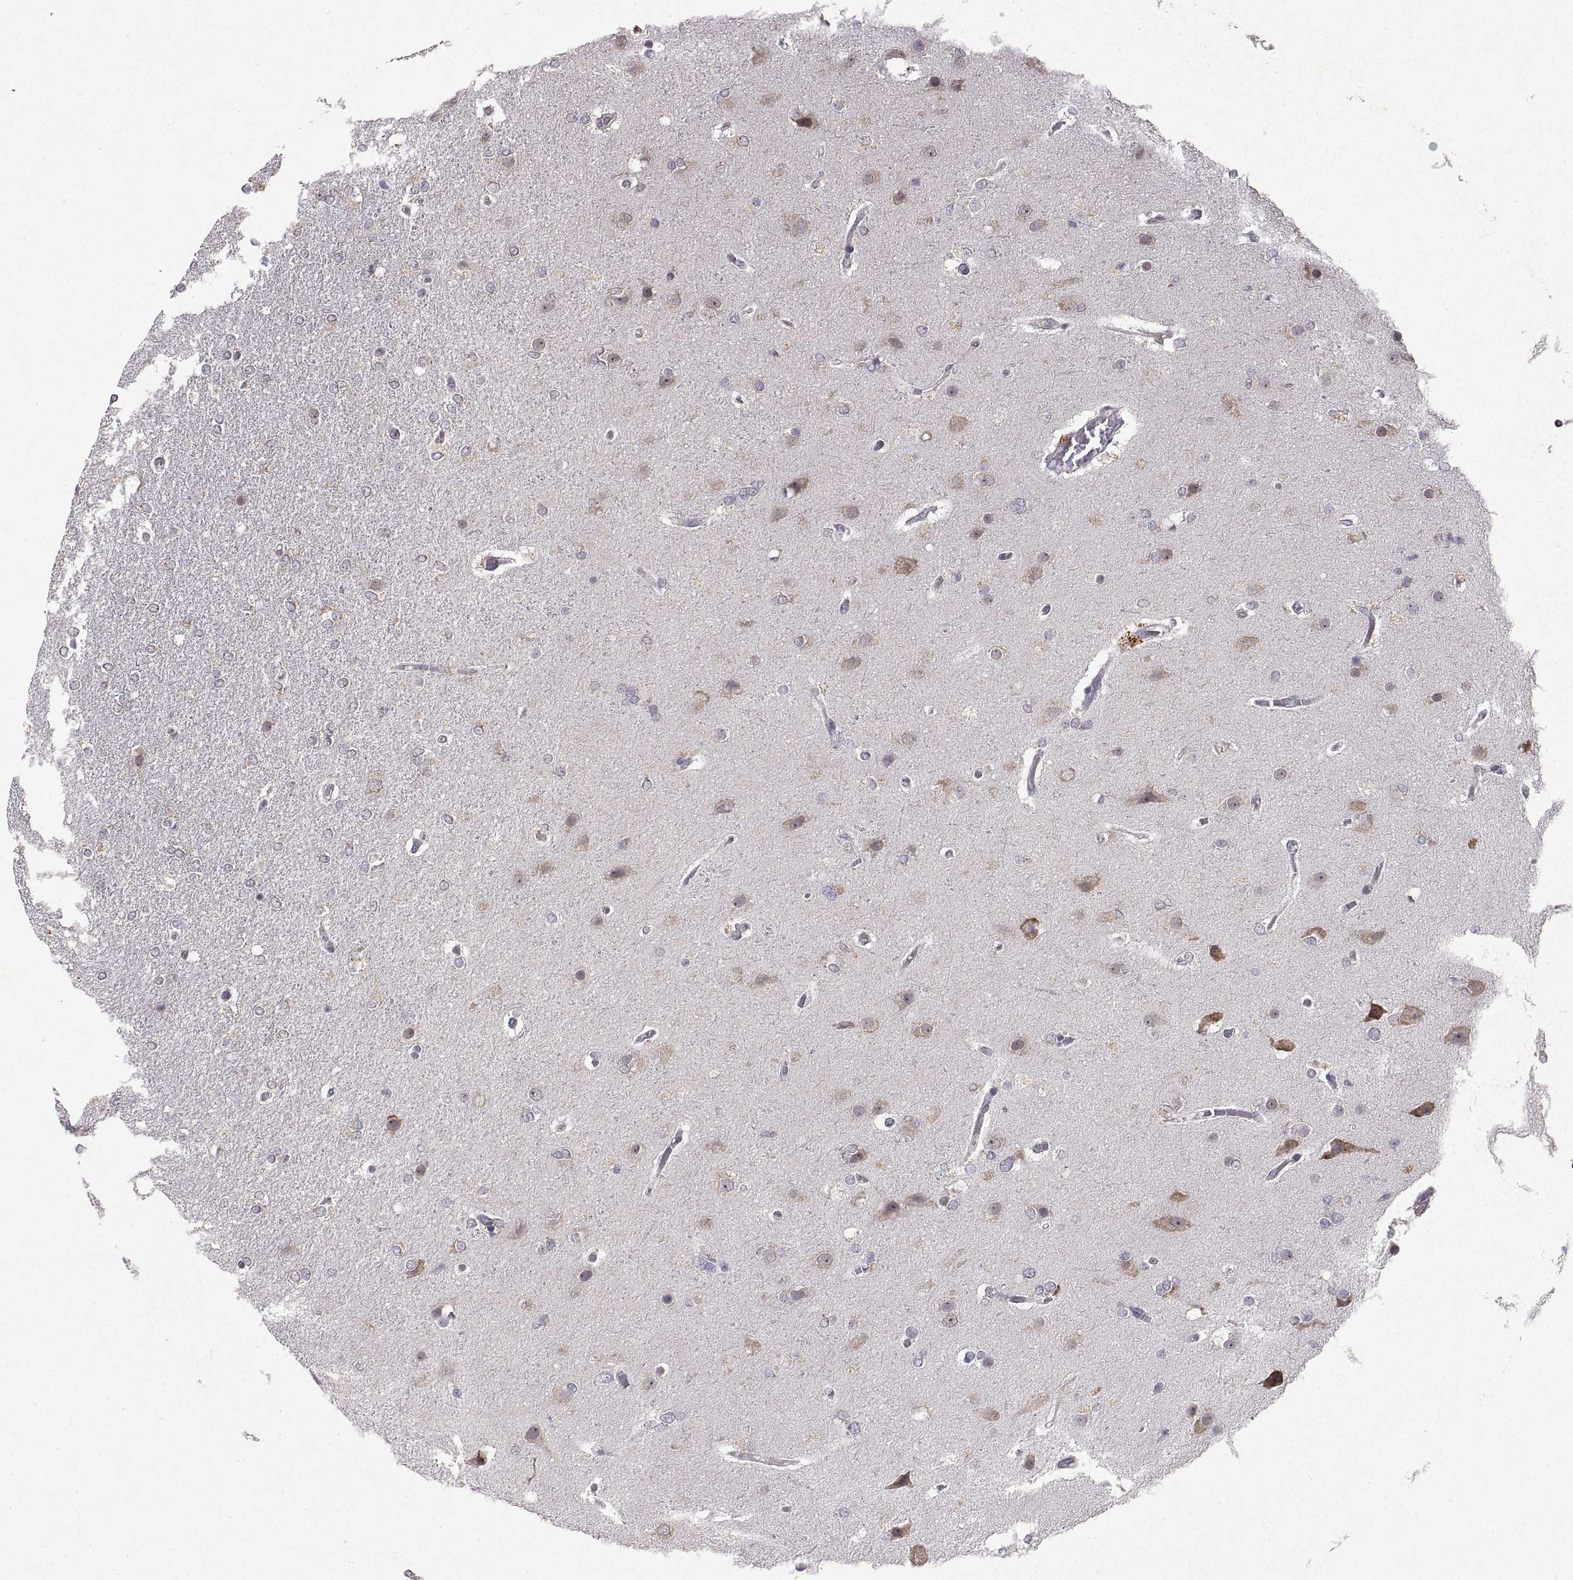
{"staining": {"intensity": "negative", "quantity": "none", "location": "none"}, "tissue": "glioma", "cell_type": "Tumor cells", "image_type": "cancer", "snomed": [{"axis": "morphology", "description": "Glioma, malignant, High grade"}, {"axis": "topography", "description": "Brain"}], "caption": "The histopathology image displays no significant staining in tumor cells of glioma.", "gene": "MANBAL", "patient": {"sex": "female", "age": 61}}